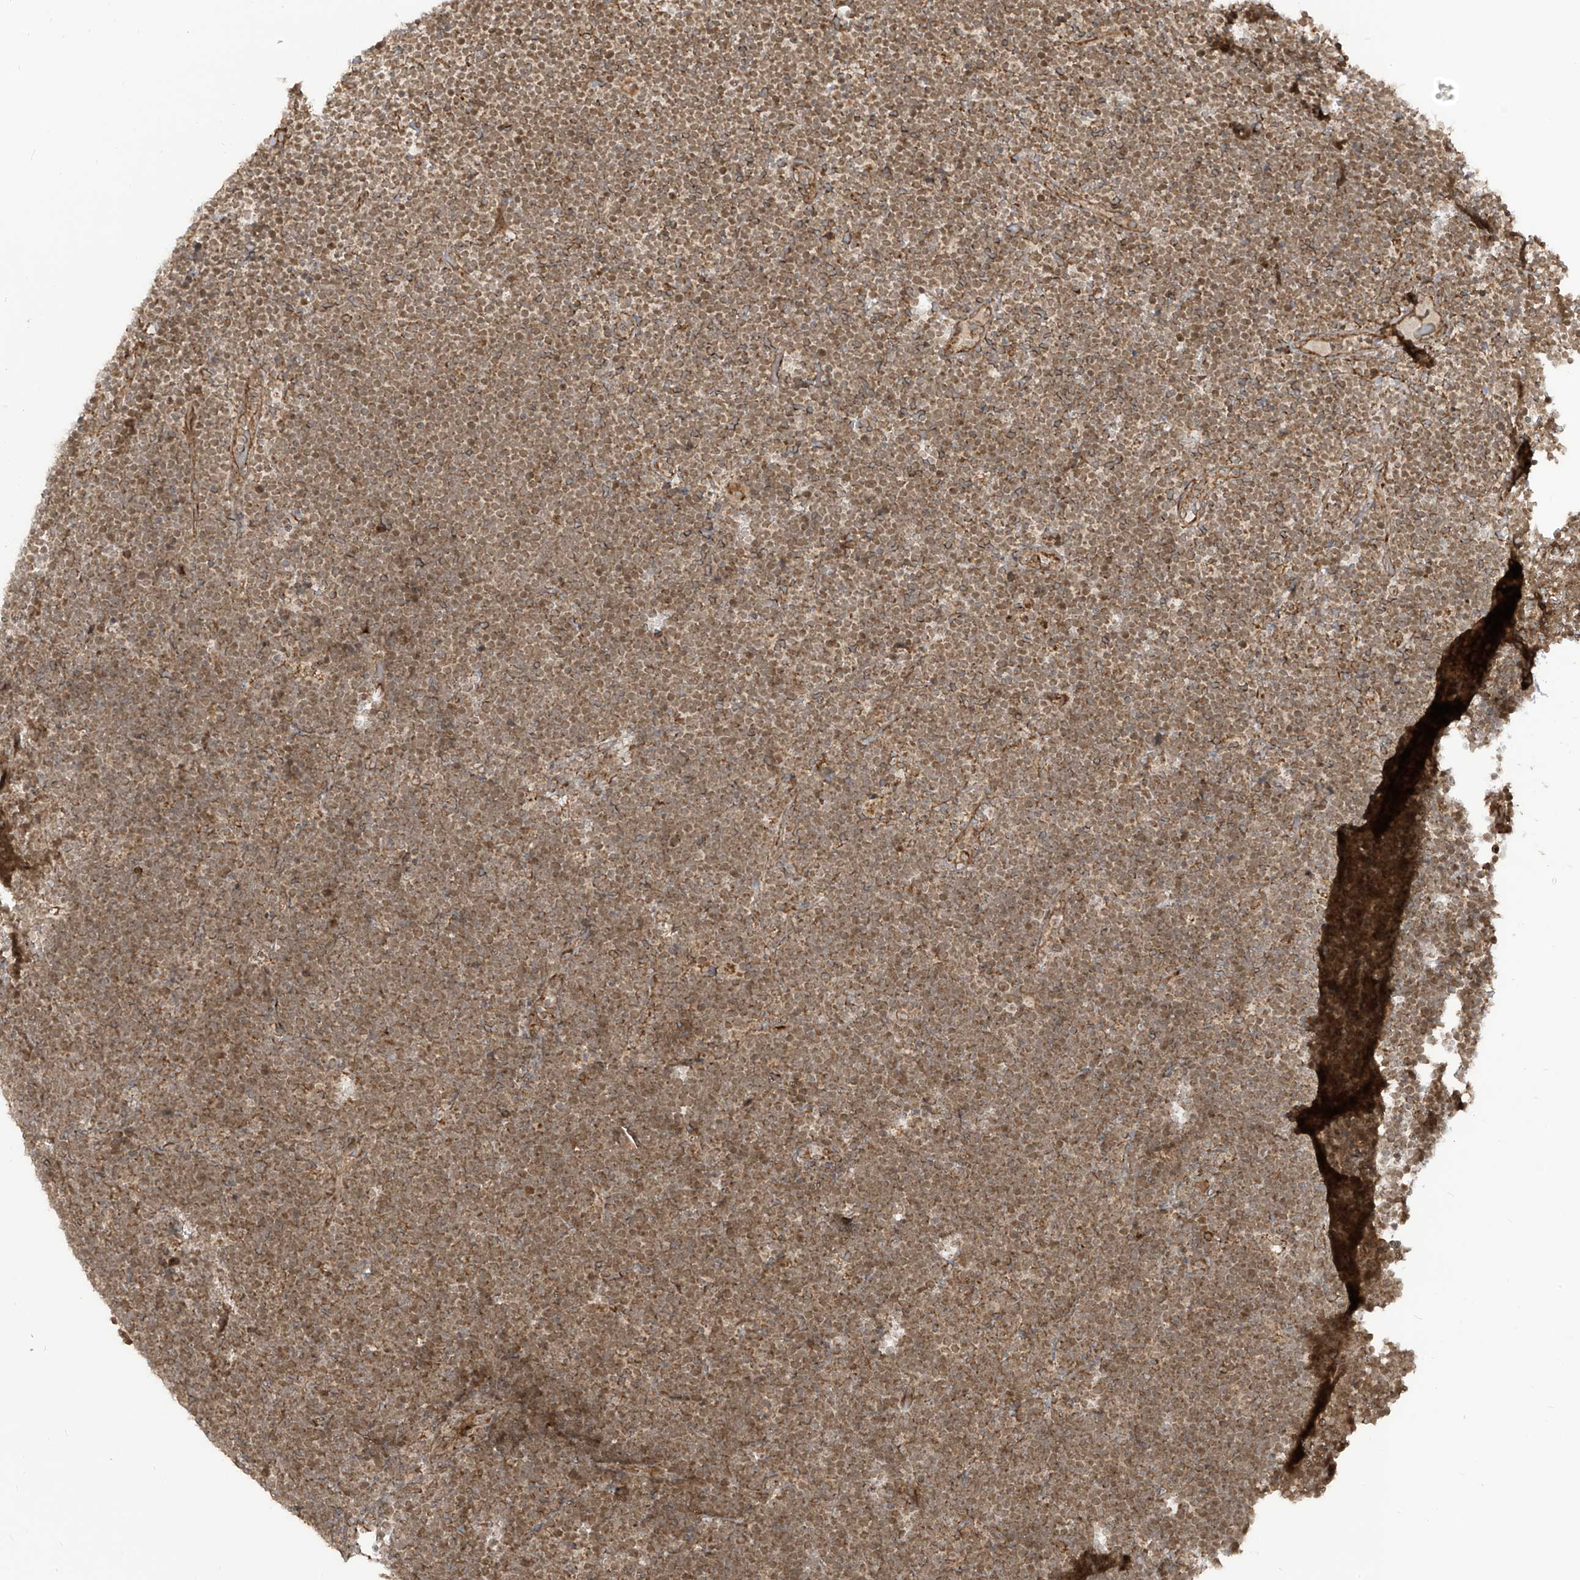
{"staining": {"intensity": "moderate", "quantity": ">75%", "location": "cytoplasmic/membranous"}, "tissue": "lymphoma", "cell_type": "Tumor cells", "image_type": "cancer", "snomed": [{"axis": "morphology", "description": "Malignant lymphoma, non-Hodgkin's type, High grade"}, {"axis": "topography", "description": "Lymph node"}], "caption": "Immunohistochemistry photomicrograph of human lymphoma stained for a protein (brown), which exhibits medium levels of moderate cytoplasmic/membranous staining in approximately >75% of tumor cells.", "gene": "TRIM67", "patient": {"sex": "male", "age": 13}}